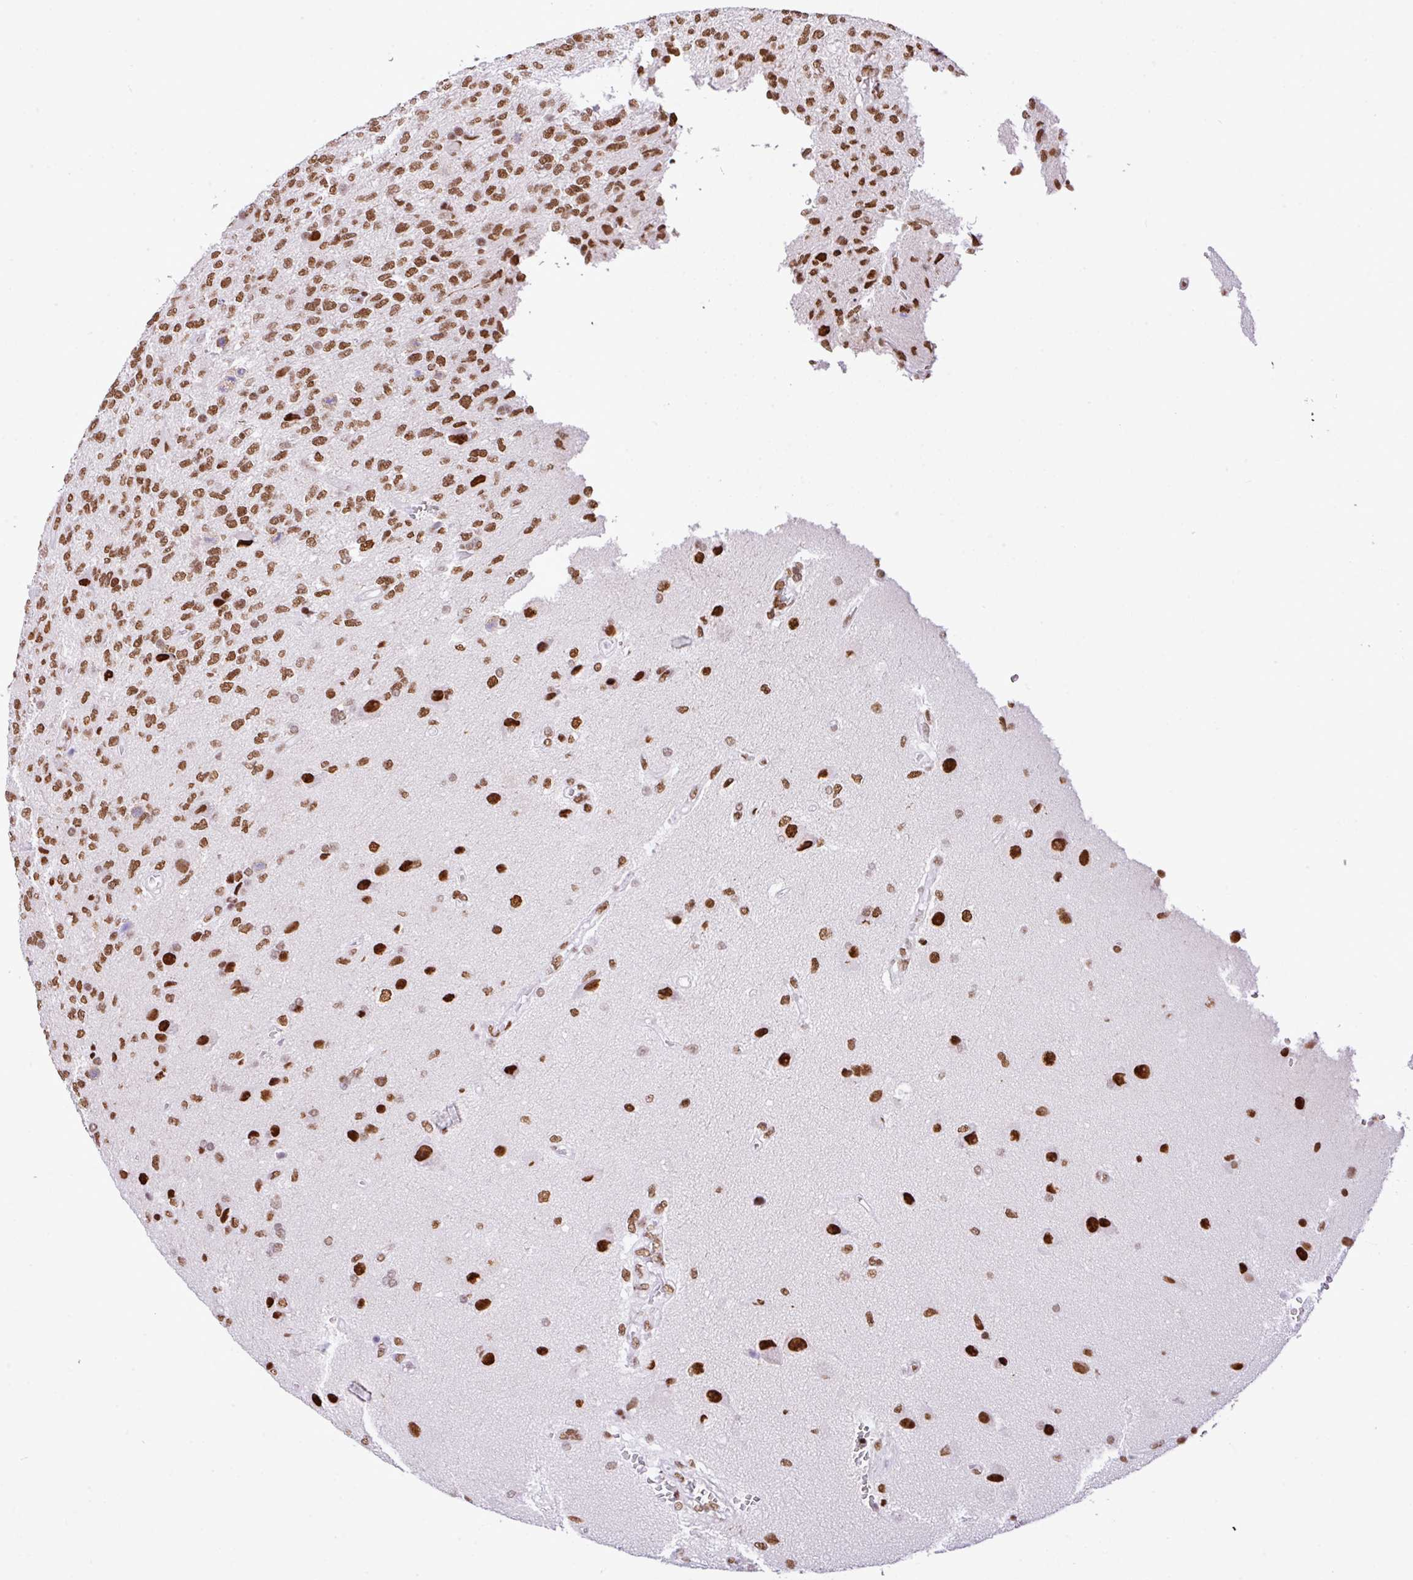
{"staining": {"intensity": "moderate", "quantity": ">75%", "location": "nuclear"}, "tissue": "glioma", "cell_type": "Tumor cells", "image_type": "cancer", "snomed": [{"axis": "morphology", "description": "Glioma, malignant, High grade"}, {"axis": "topography", "description": "Brain"}], "caption": "A medium amount of moderate nuclear positivity is present in about >75% of tumor cells in malignant high-grade glioma tissue.", "gene": "RARG", "patient": {"sex": "male", "age": 56}}